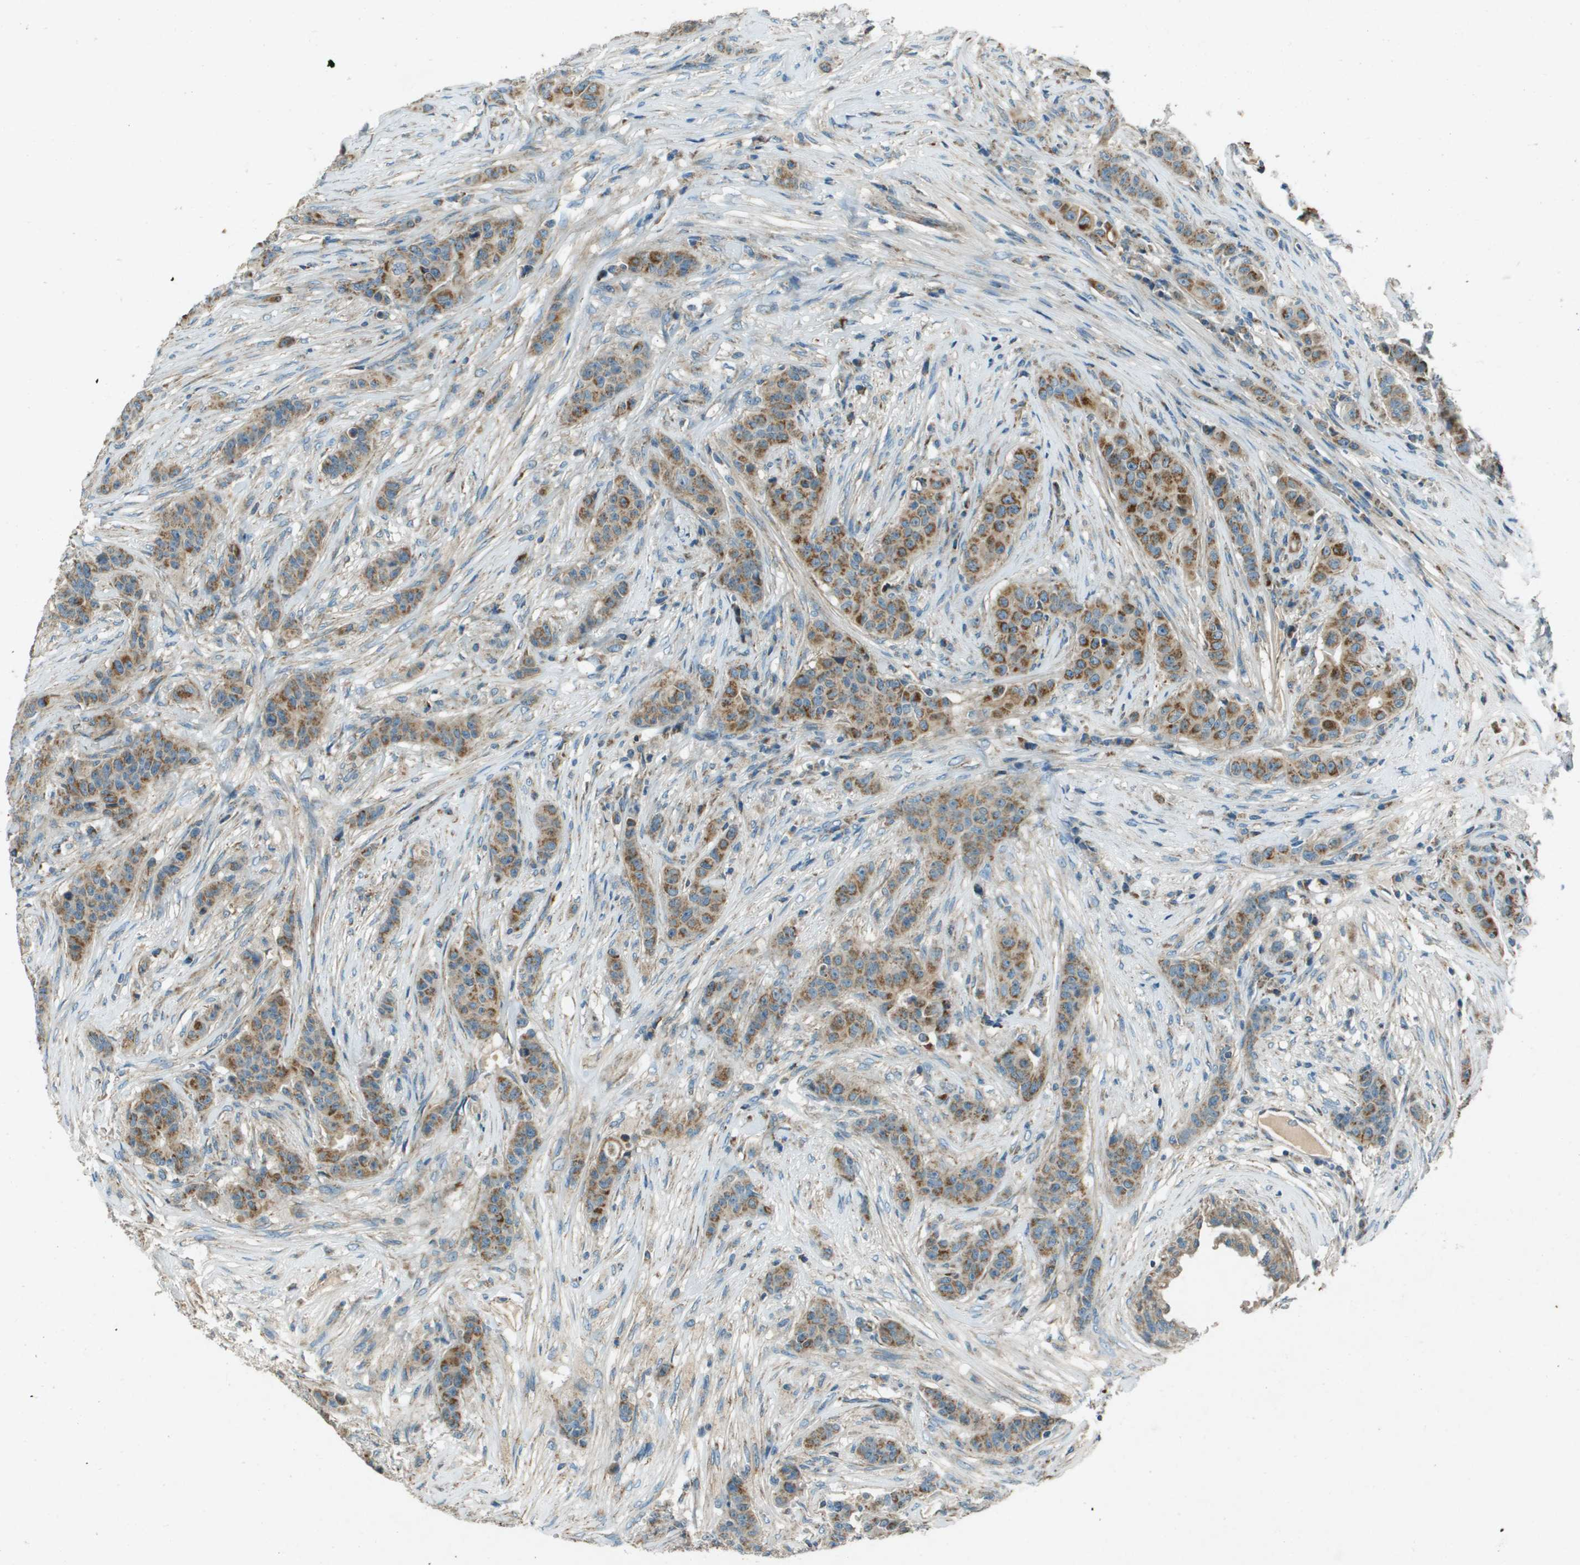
{"staining": {"intensity": "moderate", "quantity": ">75%", "location": "cytoplasmic/membranous"}, "tissue": "breast cancer", "cell_type": "Tumor cells", "image_type": "cancer", "snomed": [{"axis": "morphology", "description": "Normal tissue, NOS"}, {"axis": "morphology", "description": "Duct carcinoma"}, {"axis": "topography", "description": "Breast"}], "caption": "Breast cancer (invasive ductal carcinoma) was stained to show a protein in brown. There is medium levels of moderate cytoplasmic/membranous positivity in approximately >75% of tumor cells. The staining was performed using DAB (3,3'-diaminobenzidine), with brown indicating positive protein expression. Nuclei are stained blue with hematoxylin.", "gene": "MIGA1", "patient": {"sex": "female", "age": 40}}